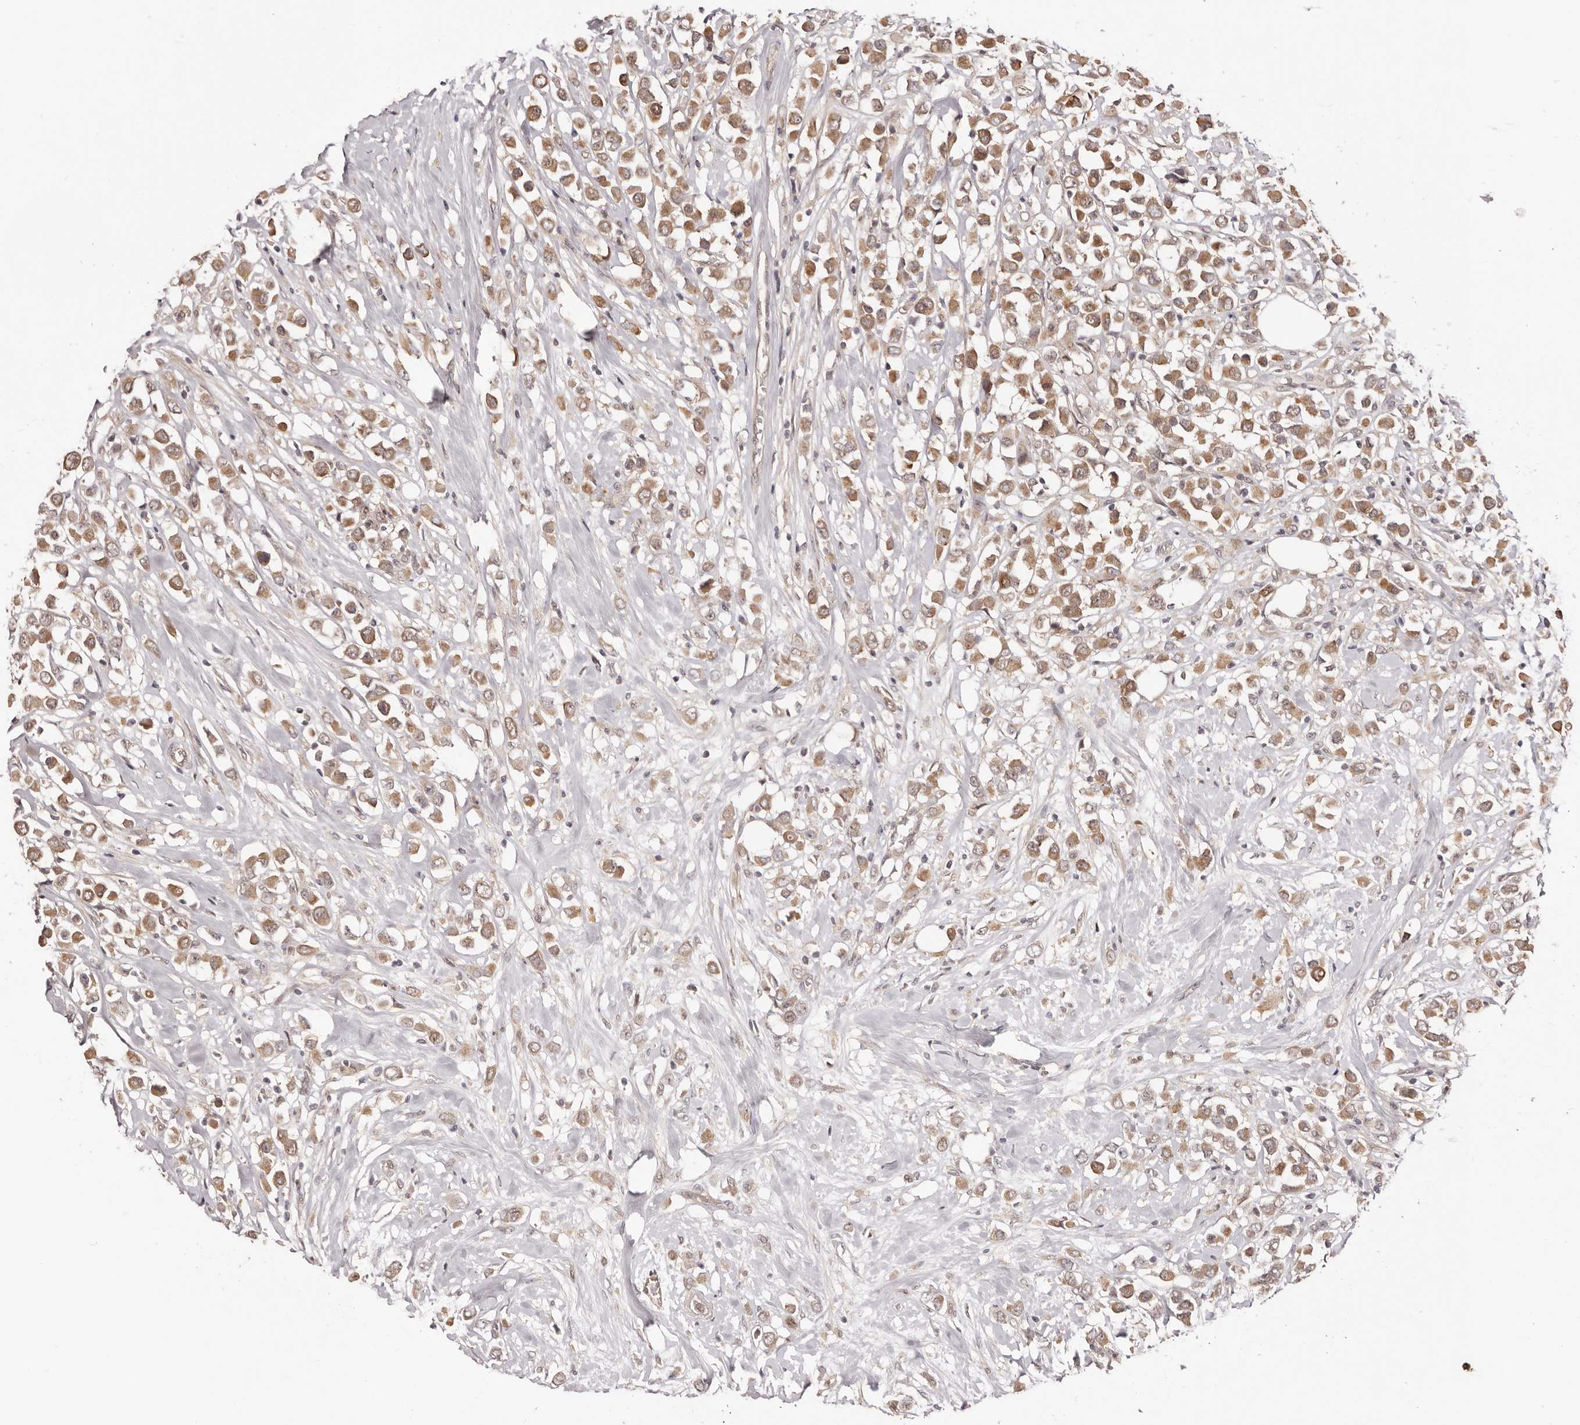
{"staining": {"intensity": "moderate", "quantity": ">75%", "location": "cytoplasmic/membranous"}, "tissue": "breast cancer", "cell_type": "Tumor cells", "image_type": "cancer", "snomed": [{"axis": "morphology", "description": "Duct carcinoma"}, {"axis": "topography", "description": "Breast"}], "caption": "This is a micrograph of IHC staining of invasive ductal carcinoma (breast), which shows moderate staining in the cytoplasmic/membranous of tumor cells.", "gene": "EGR3", "patient": {"sex": "female", "age": 61}}